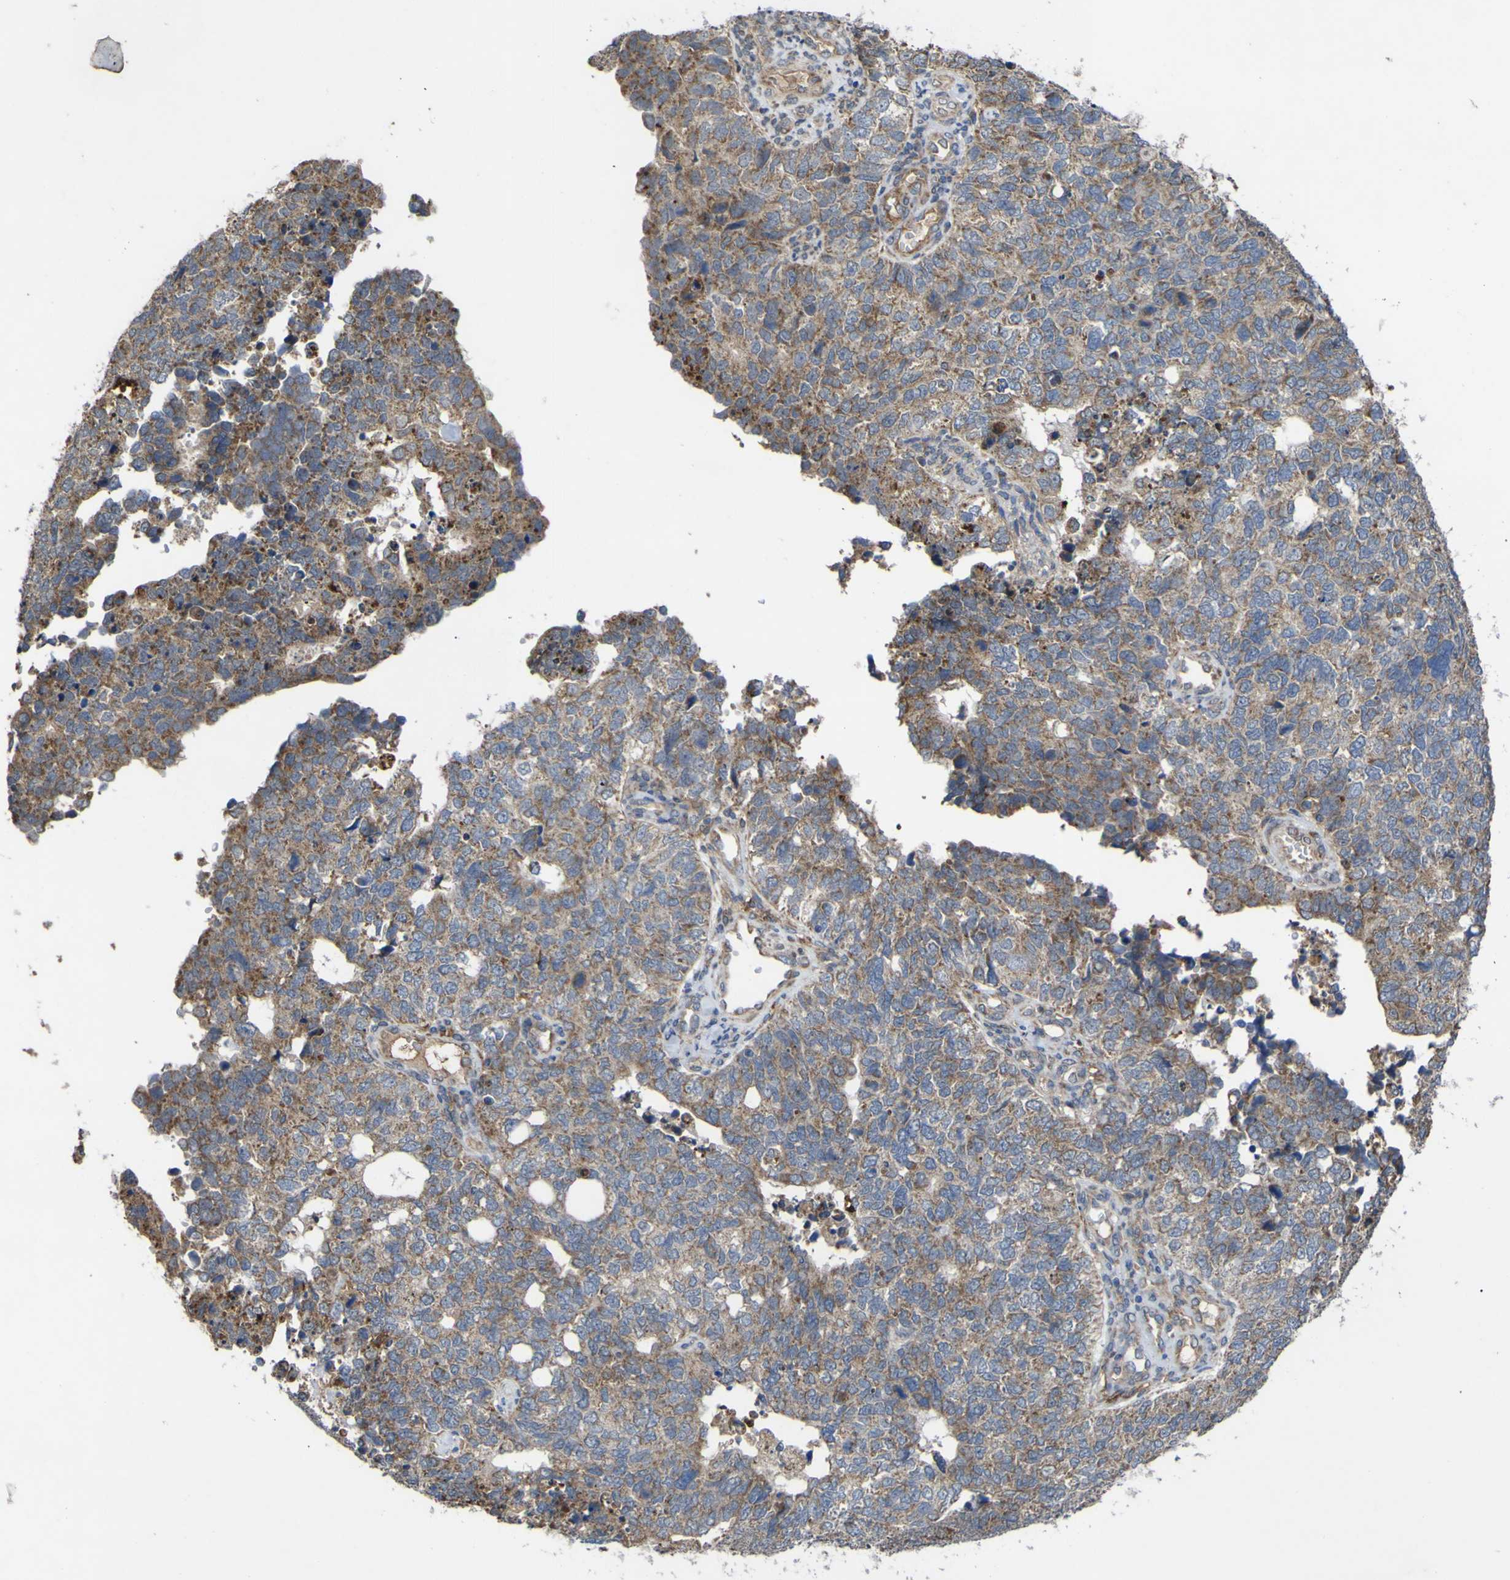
{"staining": {"intensity": "weak", "quantity": ">75%", "location": "cytoplasmic/membranous"}, "tissue": "cervical cancer", "cell_type": "Tumor cells", "image_type": "cancer", "snomed": [{"axis": "morphology", "description": "Squamous cell carcinoma, NOS"}, {"axis": "topography", "description": "Cervix"}], "caption": "Protein expression analysis of squamous cell carcinoma (cervical) displays weak cytoplasmic/membranous positivity in about >75% of tumor cells. (DAB (3,3'-diaminobenzidine) IHC with brightfield microscopy, high magnification).", "gene": "IRAK2", "patient": {"sex": "female", "age": 63}}